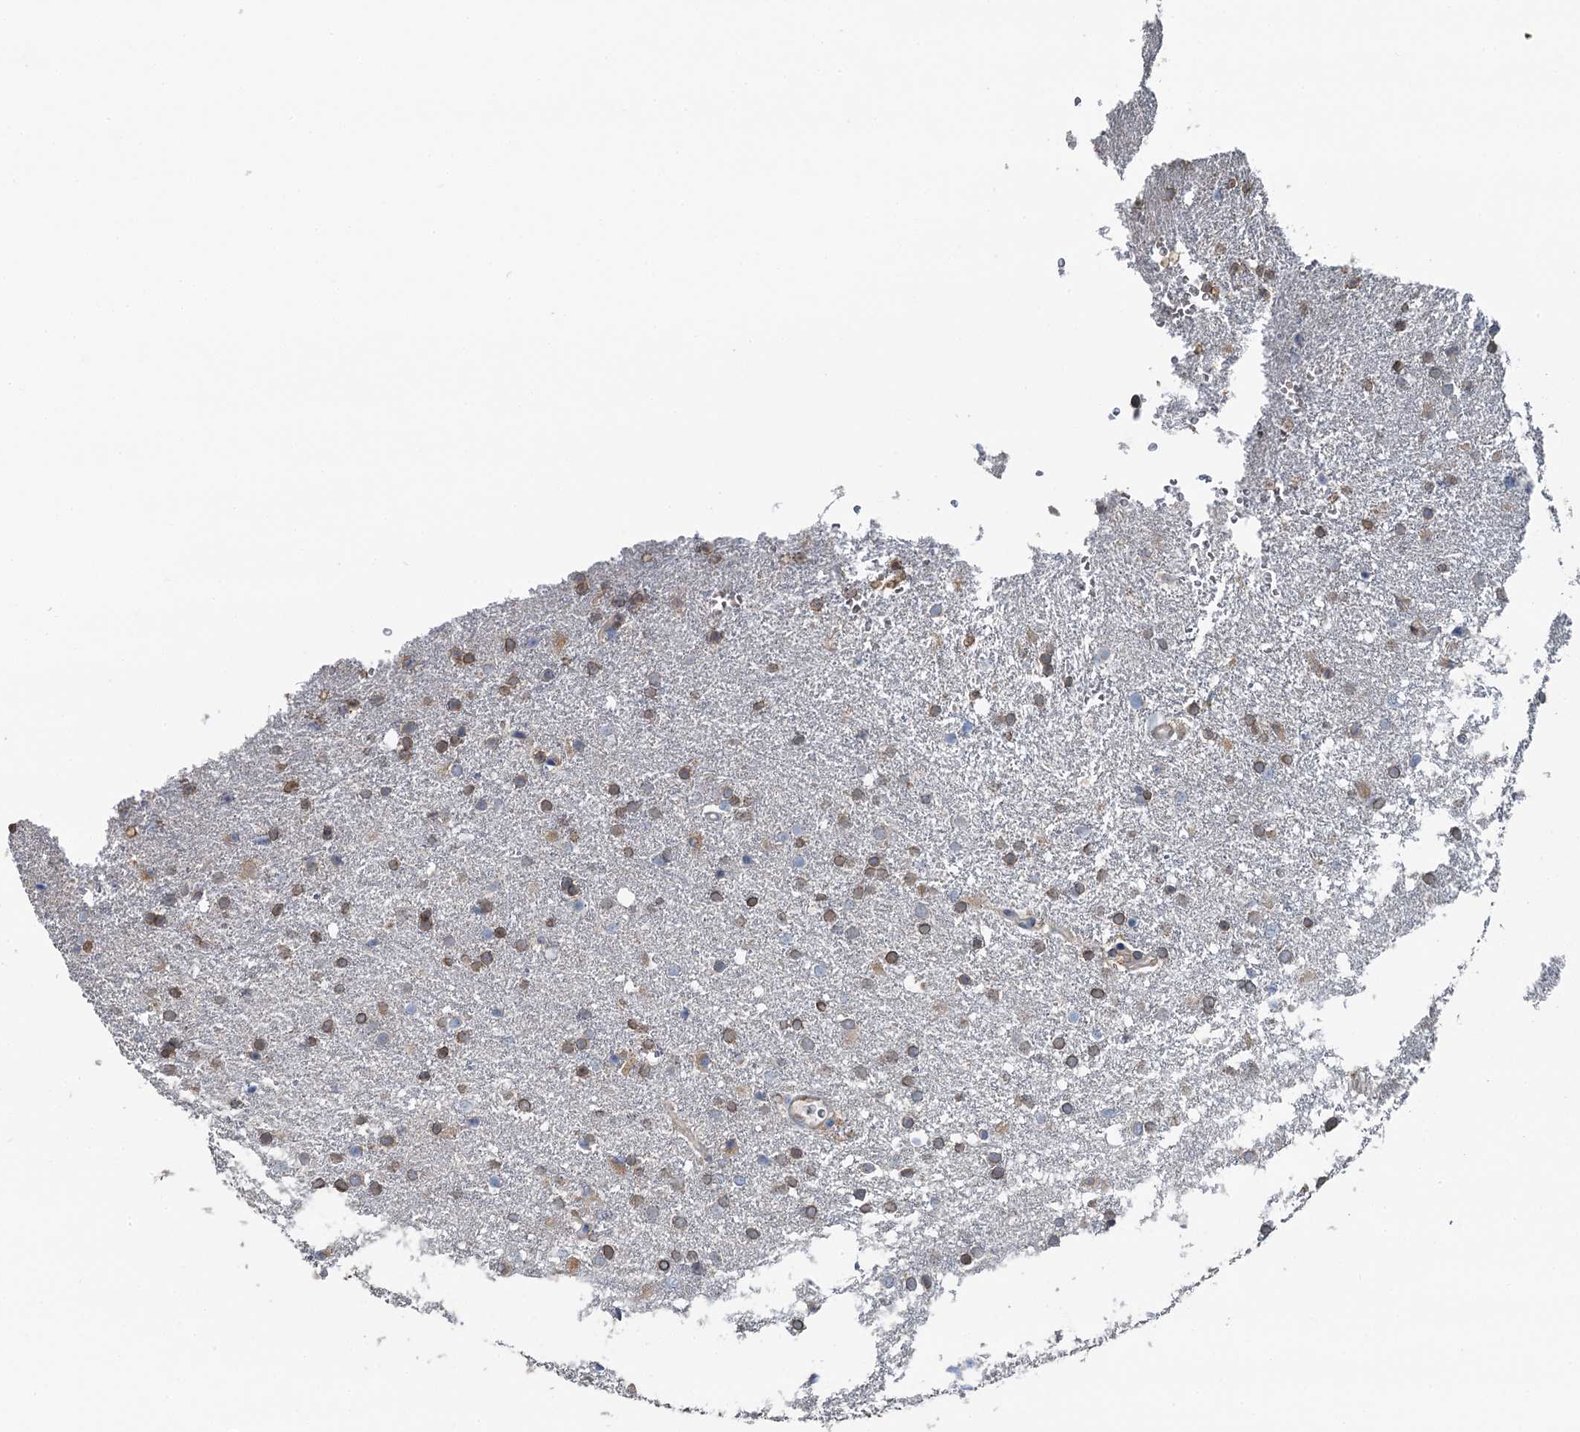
{"staining": {"intensity": "weak", "quantity": ">75%", "location": "cytoplasmic/membranous"}, "tissue": "glioma", "cell_type": "Tumor cells", "image_type": "cancer", "snomed": [{"axis": "morphology", "description": "Glioma, malignant, High grade"}, {"axis": "topography", "description": "Brain"}], "caption": "Approximately >75% of tumor cells in high-grade glioma (malignant) demonstrate weak cytoplasmic/membranous protein positivity as visualized by brown immunohistochemical staining.", "gene": "C6orf120", "patient": {"sex": "male", "age": 72}}